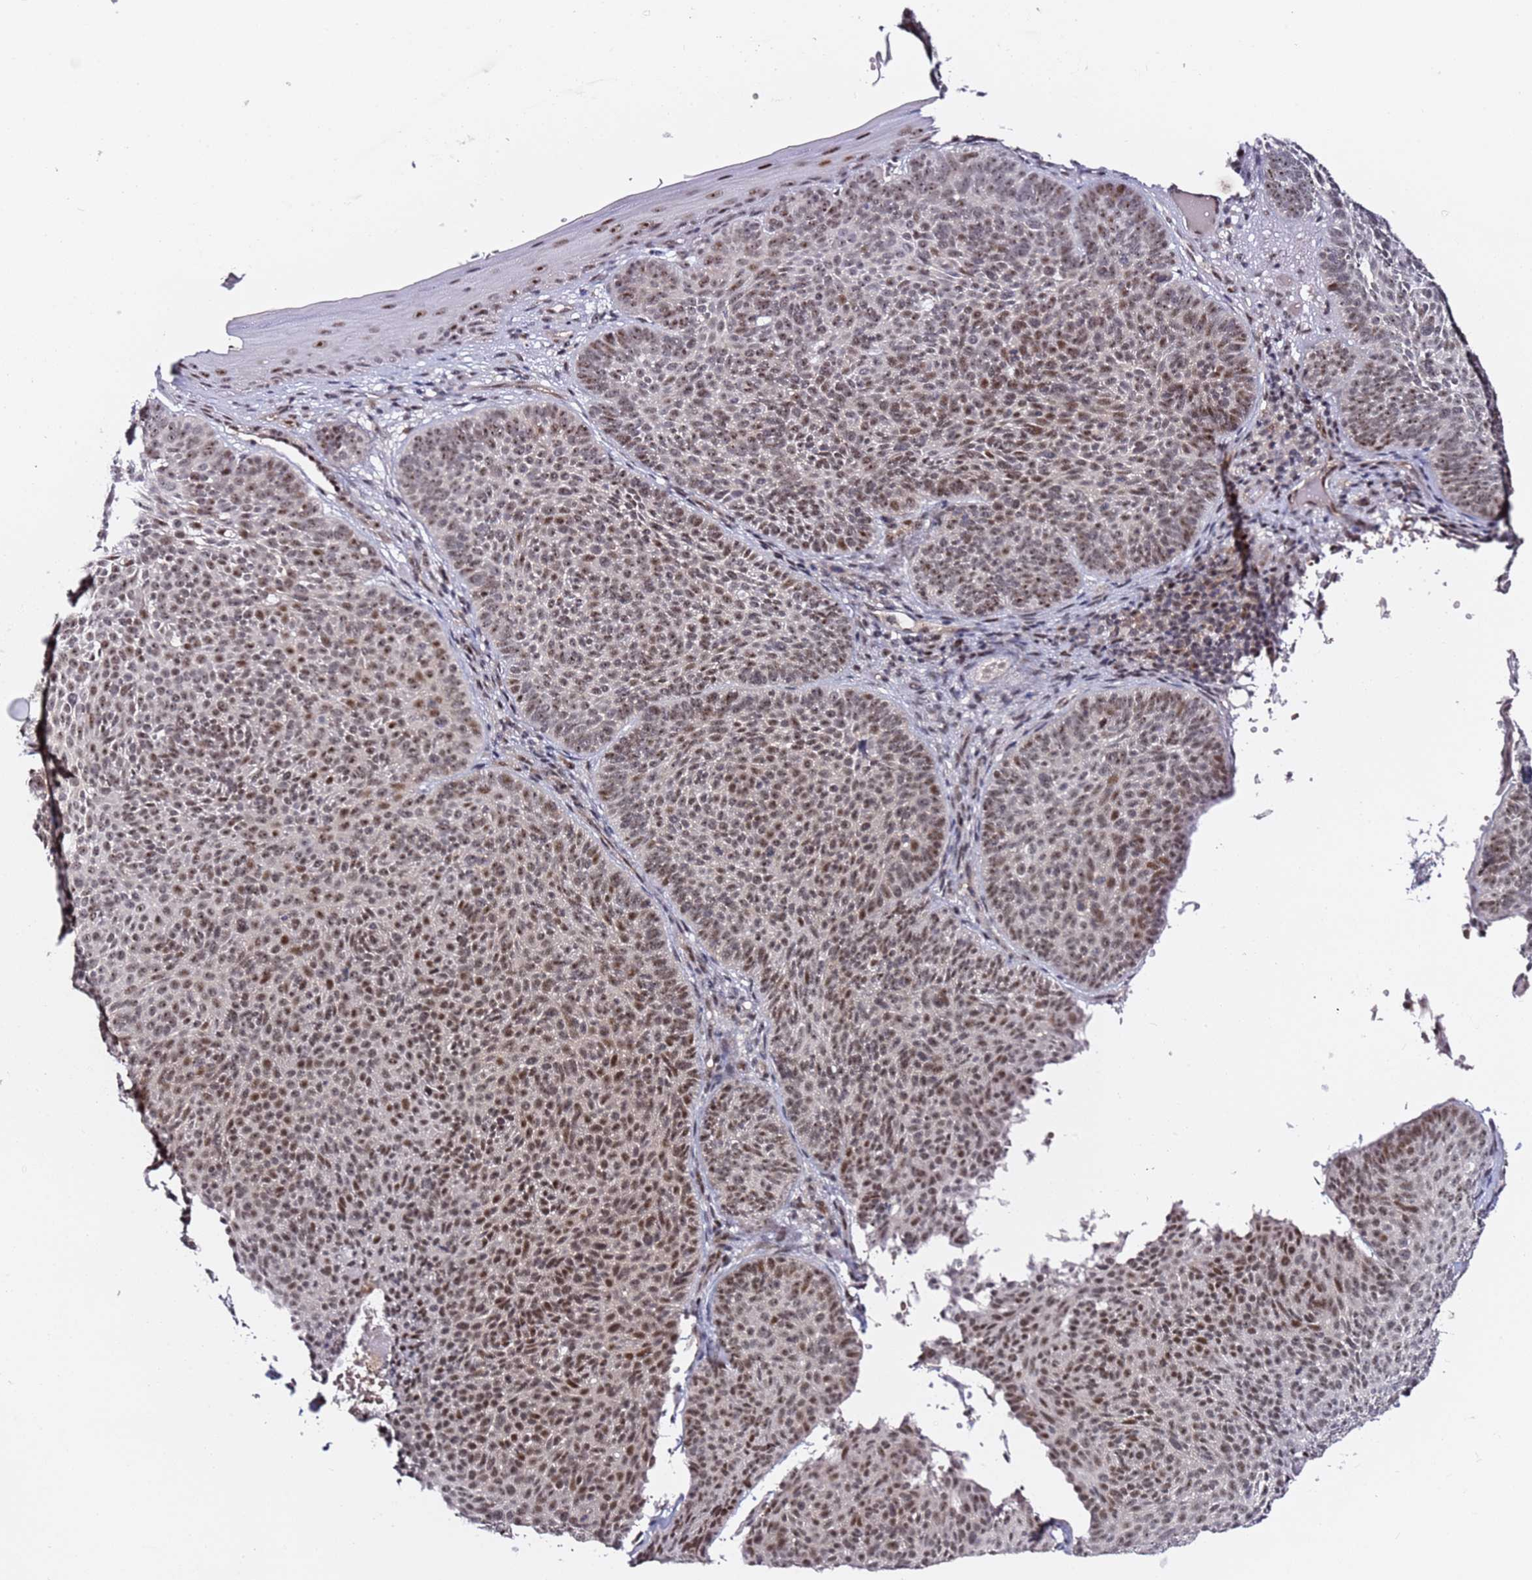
{"staining": {"intensity": "moderate", "quantity": ">75%", "location": "nuclear"}, "tissue": "skin cancer", "cell_type": "Tumor cells", "image_type": "cancer", "snomed": [{"axis": "morphology", "description": "Basal cell carcinoma"}, {"axis": "topography", "description": "Skin"}], "caption": "Tumor cells reveal medium levels of moderate nuclear positivity in about >75% of cells in human skin cancer (basal cell carcinoma). The staining is performed using DAB (3,3'-diaminobenzidine) brown chromogen to label protein expression. The nuclei are counter-stained blue using hematoxylin.", "gene": "FCF1", "patient": {"sex": "male", "age": 85}}